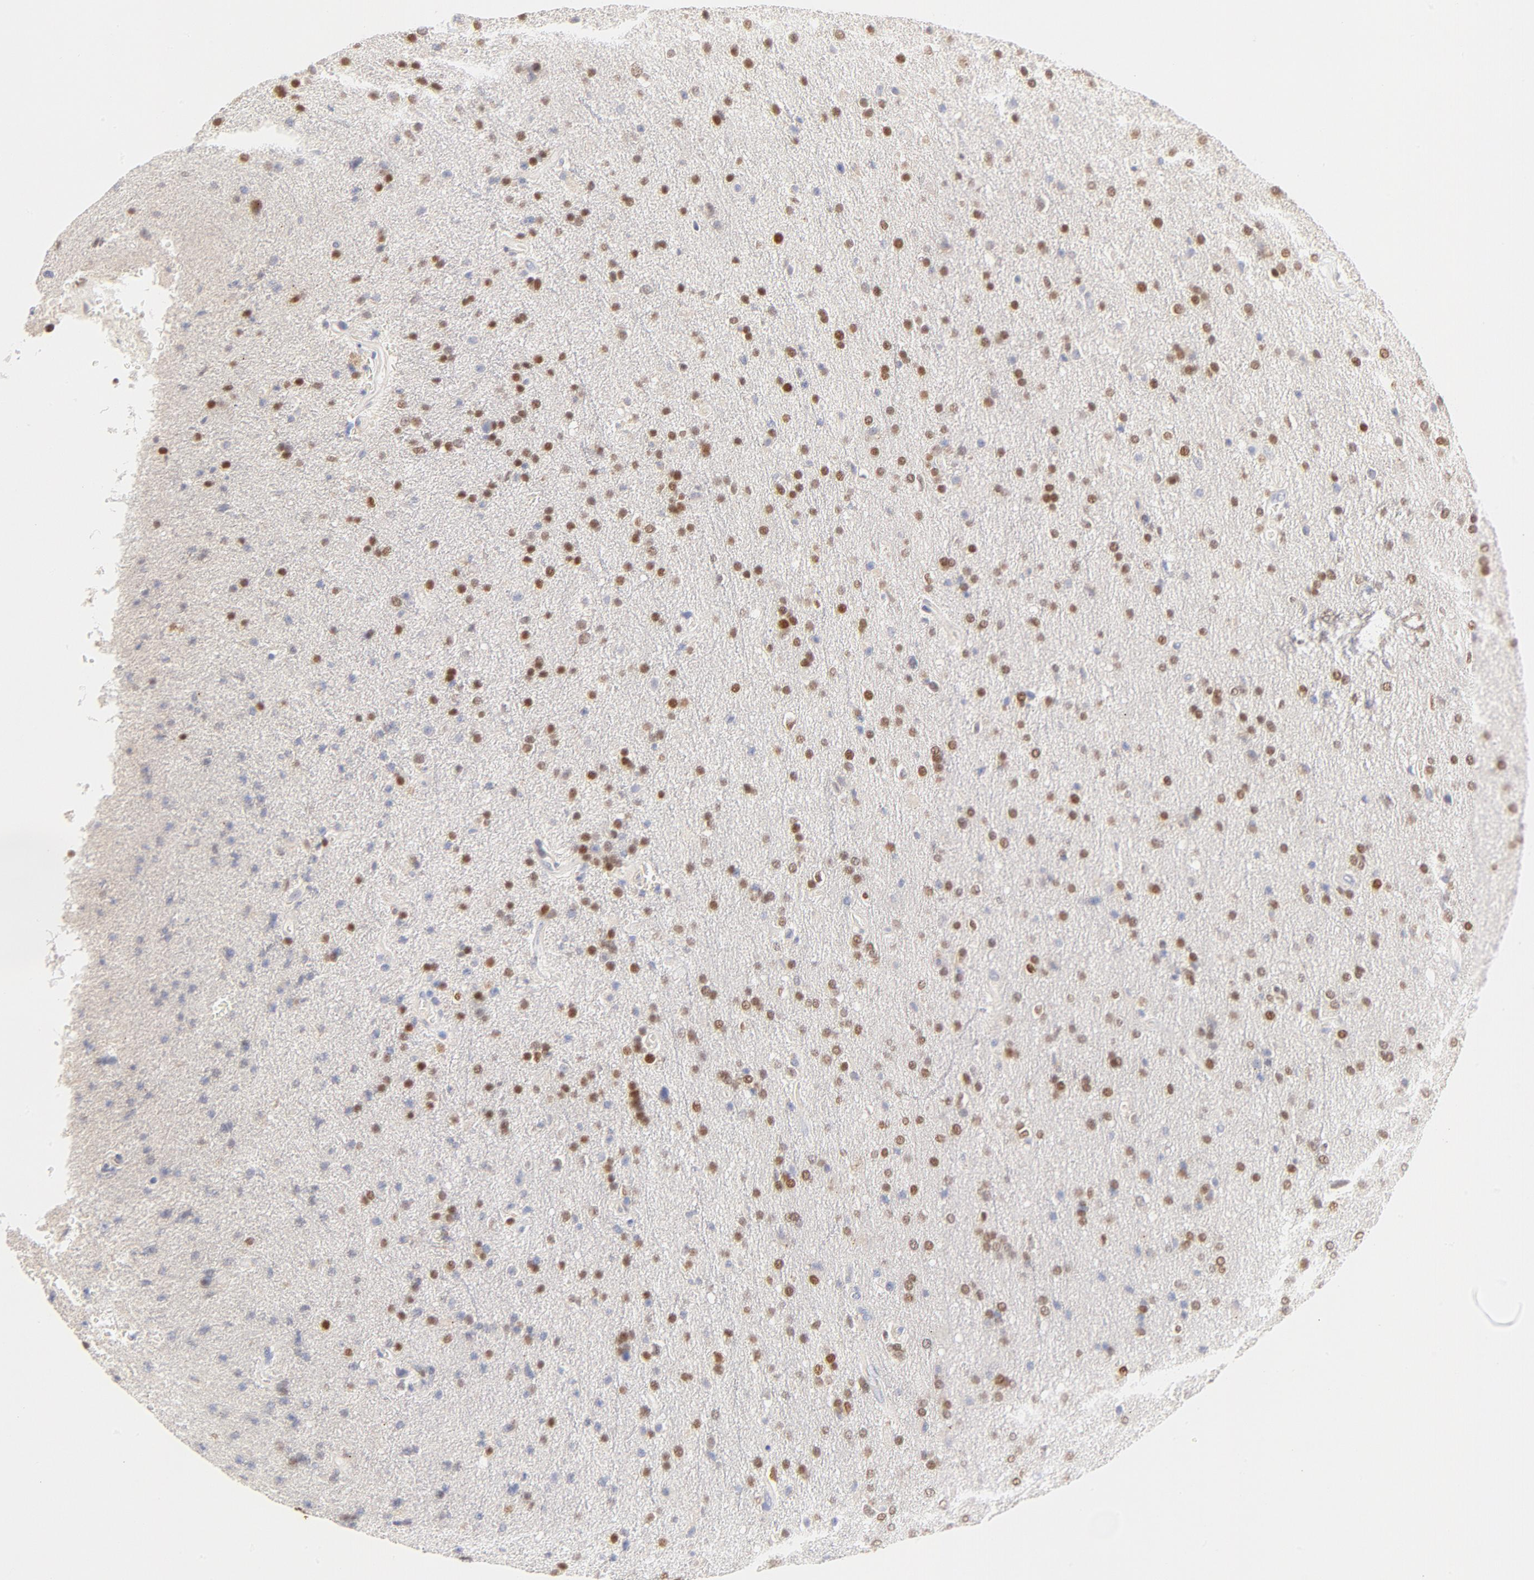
{"staining": {"intensity": "weak", "quantity": "25%-75%", "location": "cytoplasmic/membranous,nuclear"}, "tissue": "glioma", "cell_type": "Tumor cells", "image_type": "cancer", "snomed": [{"axis": "morphology", "description": "Glioma, malignant, High grade"}, {"axis": "topography", "description": "Brain"}], "caption": "The immunohistochemical stain shows weak cytoplasmic/membranous and nuclear expression in tumor cells of glioma tissue. Nuclei are stained in blue.", "gene": "NKX2-2", "patient": {"sex": "male", "age": 33}}